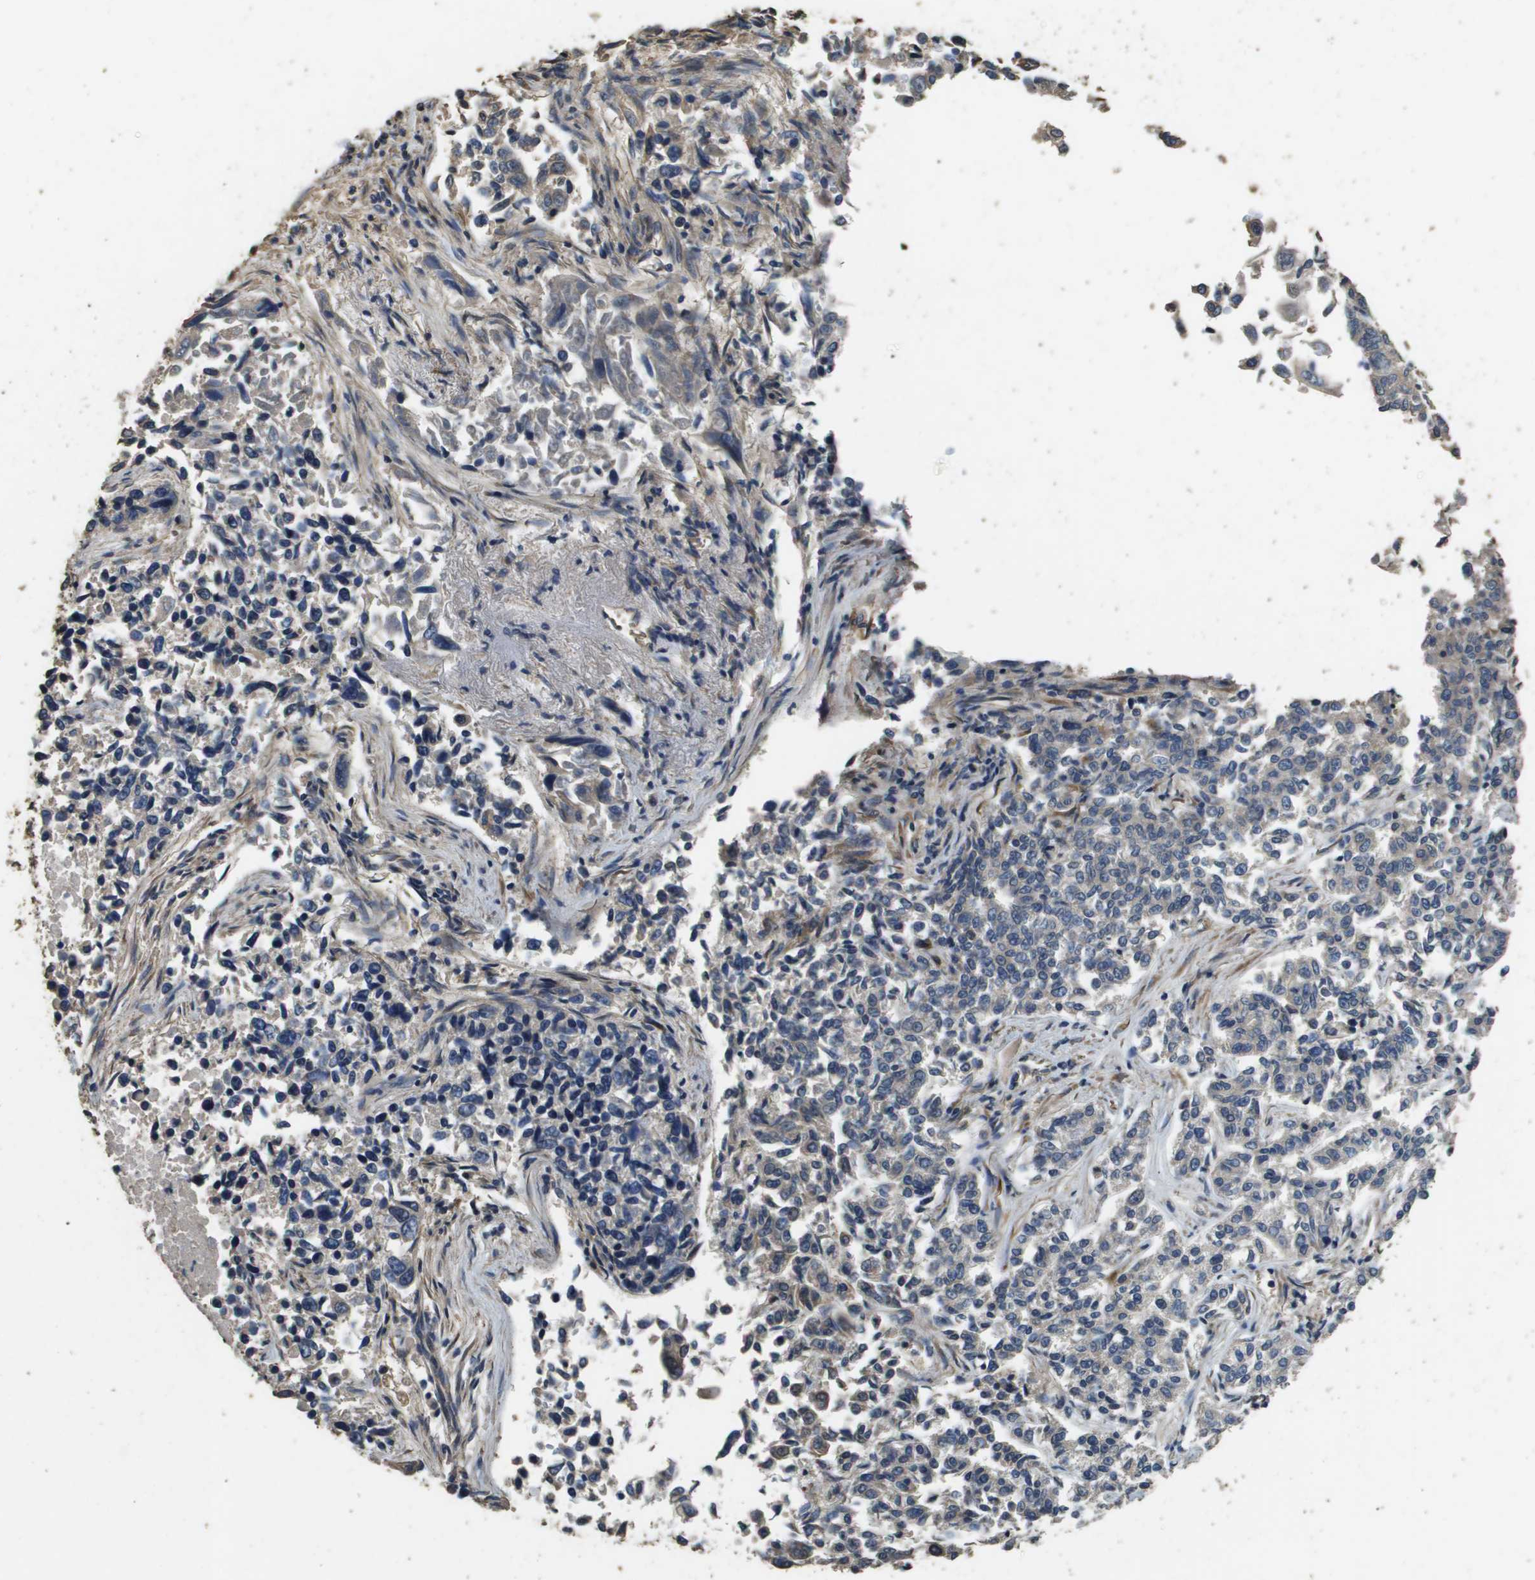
{"staining": {"intensity": "weak", "quantity": ">75%", "location": "cytoplasmic/membranous"}, "tissue": "lung cancer", "cell_type": "Tumor cells", "image_type": "cancer", "snomed": [{"axis": "morphology", "description": "Adenocarcinoma, NOS"}, {"axis": "topography", "description": "Lung"}], "caption": "Protein positivity by immunohistochemistry (IHC) shows weak cytoplasmic/membranous expression in about >75% of tumor cells in lung adenocarcinoma. (IHC, brightfield microscopy, high magnification).", "gene": "RAB6B", "patient": {"sex": "male", "age": 84}}